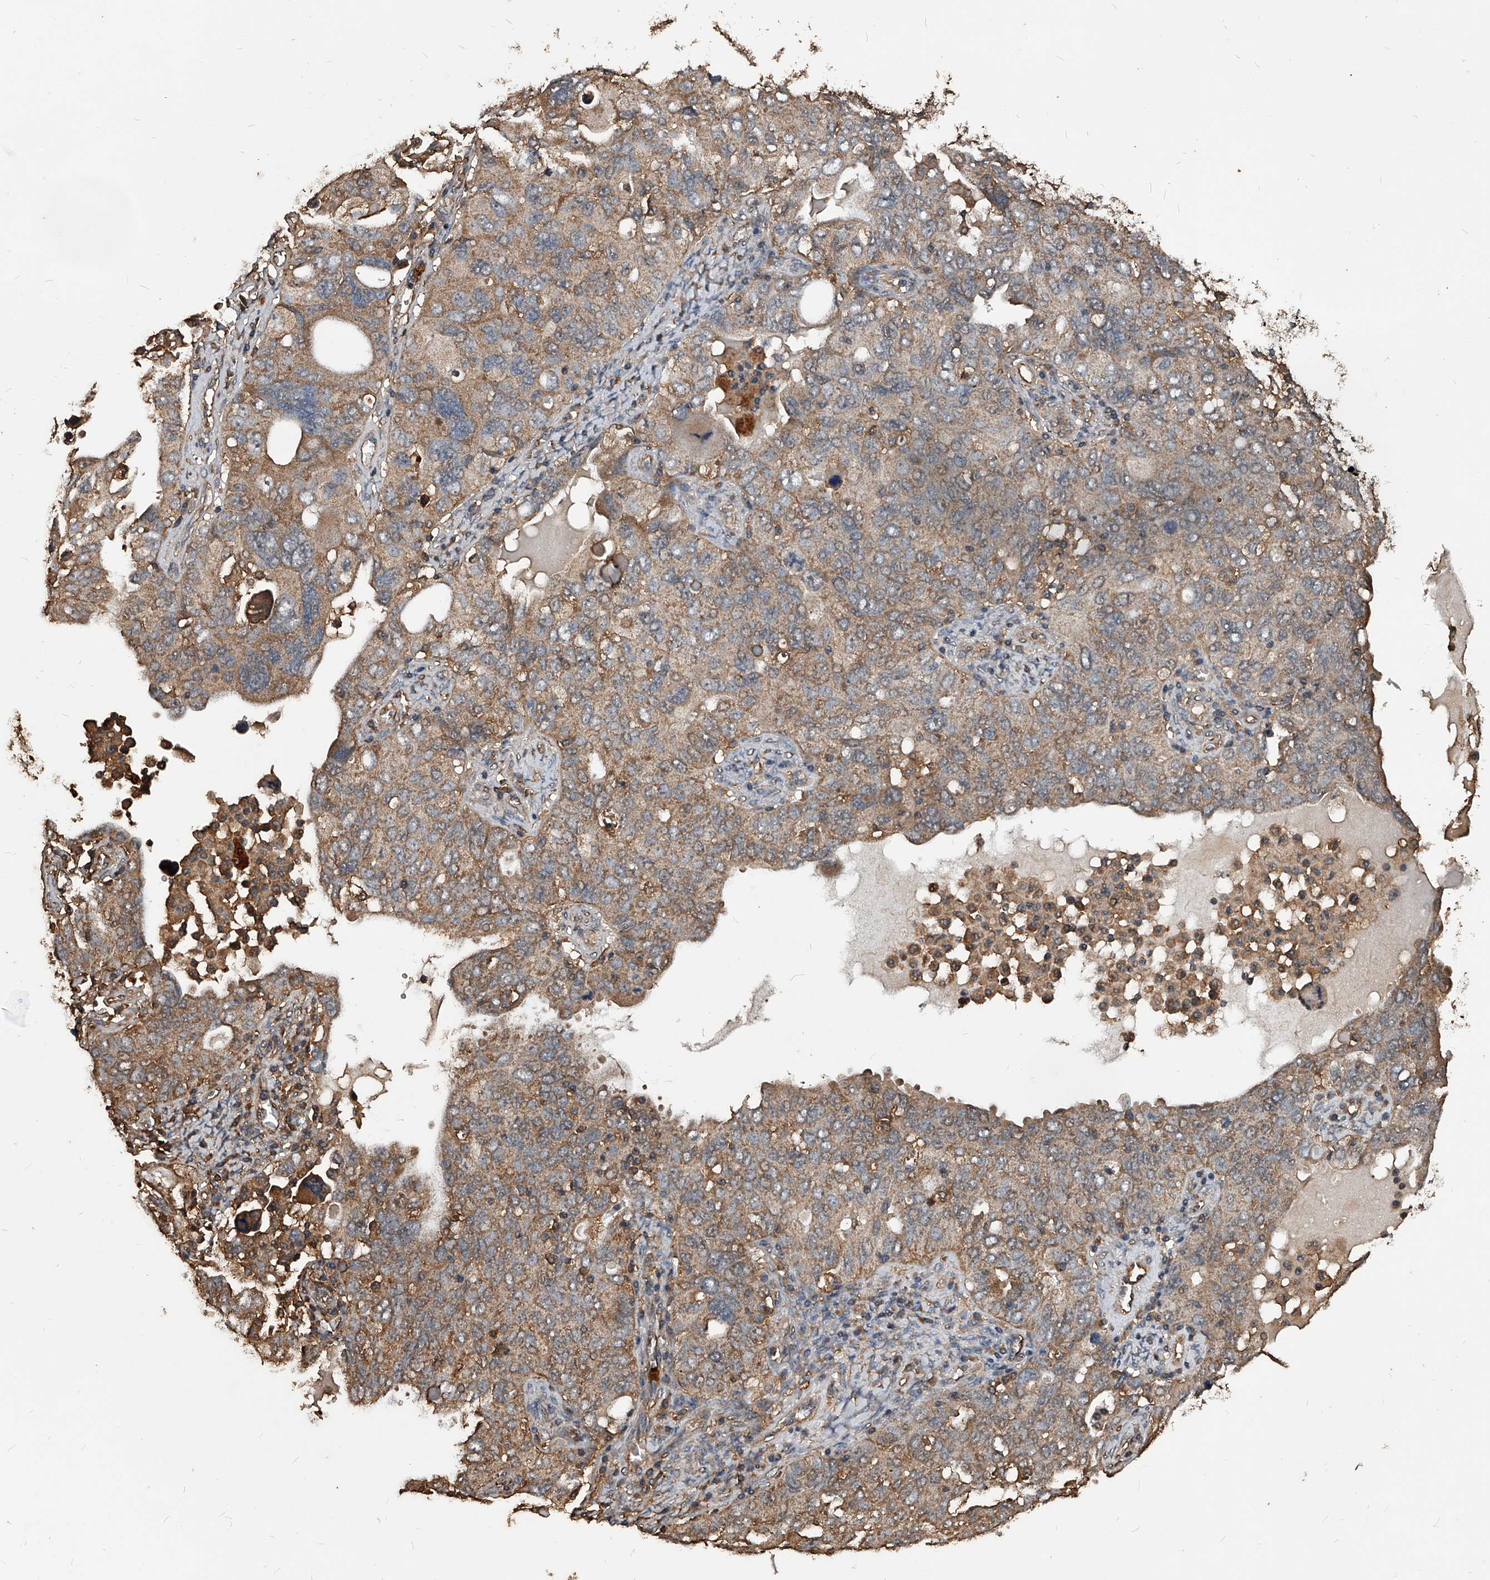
{"staining": {"intensity": "weak", "quantity": "25%-75%", "location": "cytoplasmic/membranous"}, "tissue": "ovarian cancer", "cell_type": "Tumor cells", "image_type": "cancer", "snomed": [{"axis": "morphology", "description": "Carcinoma, endometroid"}, {"axis": "topography", "description": "Ovary"}], "caption": "A high-resolution histopathology image shows IHC staining of ovarian endometroid carcinoma, which exhibits weak cytoplasmic/membranous expression in about 25%-75% of tumor cells.", "gene": "UCP2", "patient": {"sex": "female", "age": 62}}